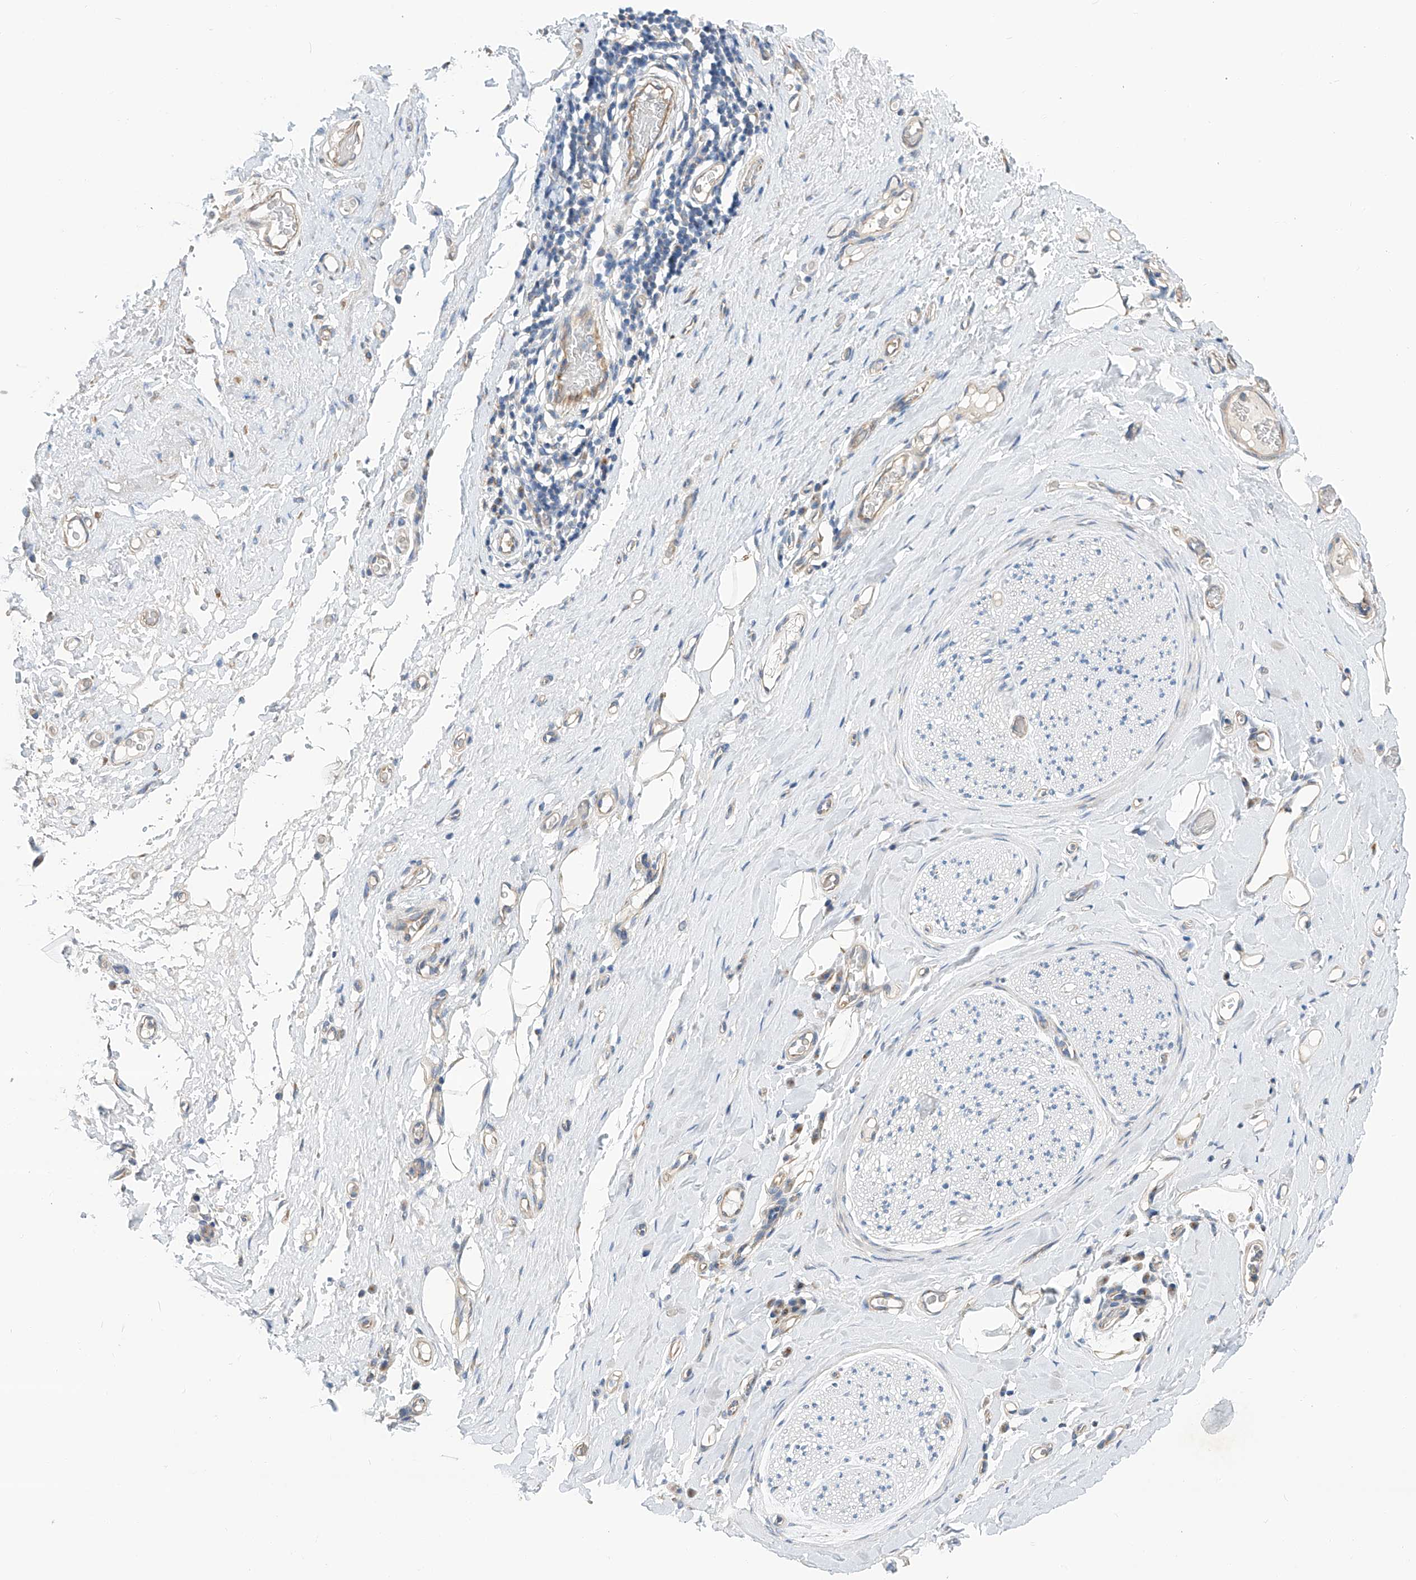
{"staining": {"intensity": "weak", "quantity": "25%-75%", "location": "cytoplasmic/membranous"}, "tissue": "adipose tissue", "cell_type": "Adipocytes", "image_type": "normal", "snomed": [{"axis": "morphology", "description": "Normal tissue, NOS"}, {"axis": "morphology", "description": "Adenocarcinoma, NOS"}, {"axis": "topography", "description": "Esophagus"}, {"axis": "topography", "description": "Stomach, upper"}, {"axis": "topography", "description": "Peripheral nerve tissue"}], "caption": "Immunohistochemistry image of benign adipose tissue: adipose tissue stained using immunohistochemistry shows low levels of weak protein expression localized specifically in the cytoplasmic/membranous of adipocytes, appearing as a cytoplasmic/membranous brown color.", "gene": "SLC22A7", "patient": {"sex": "male", "age": 62}}